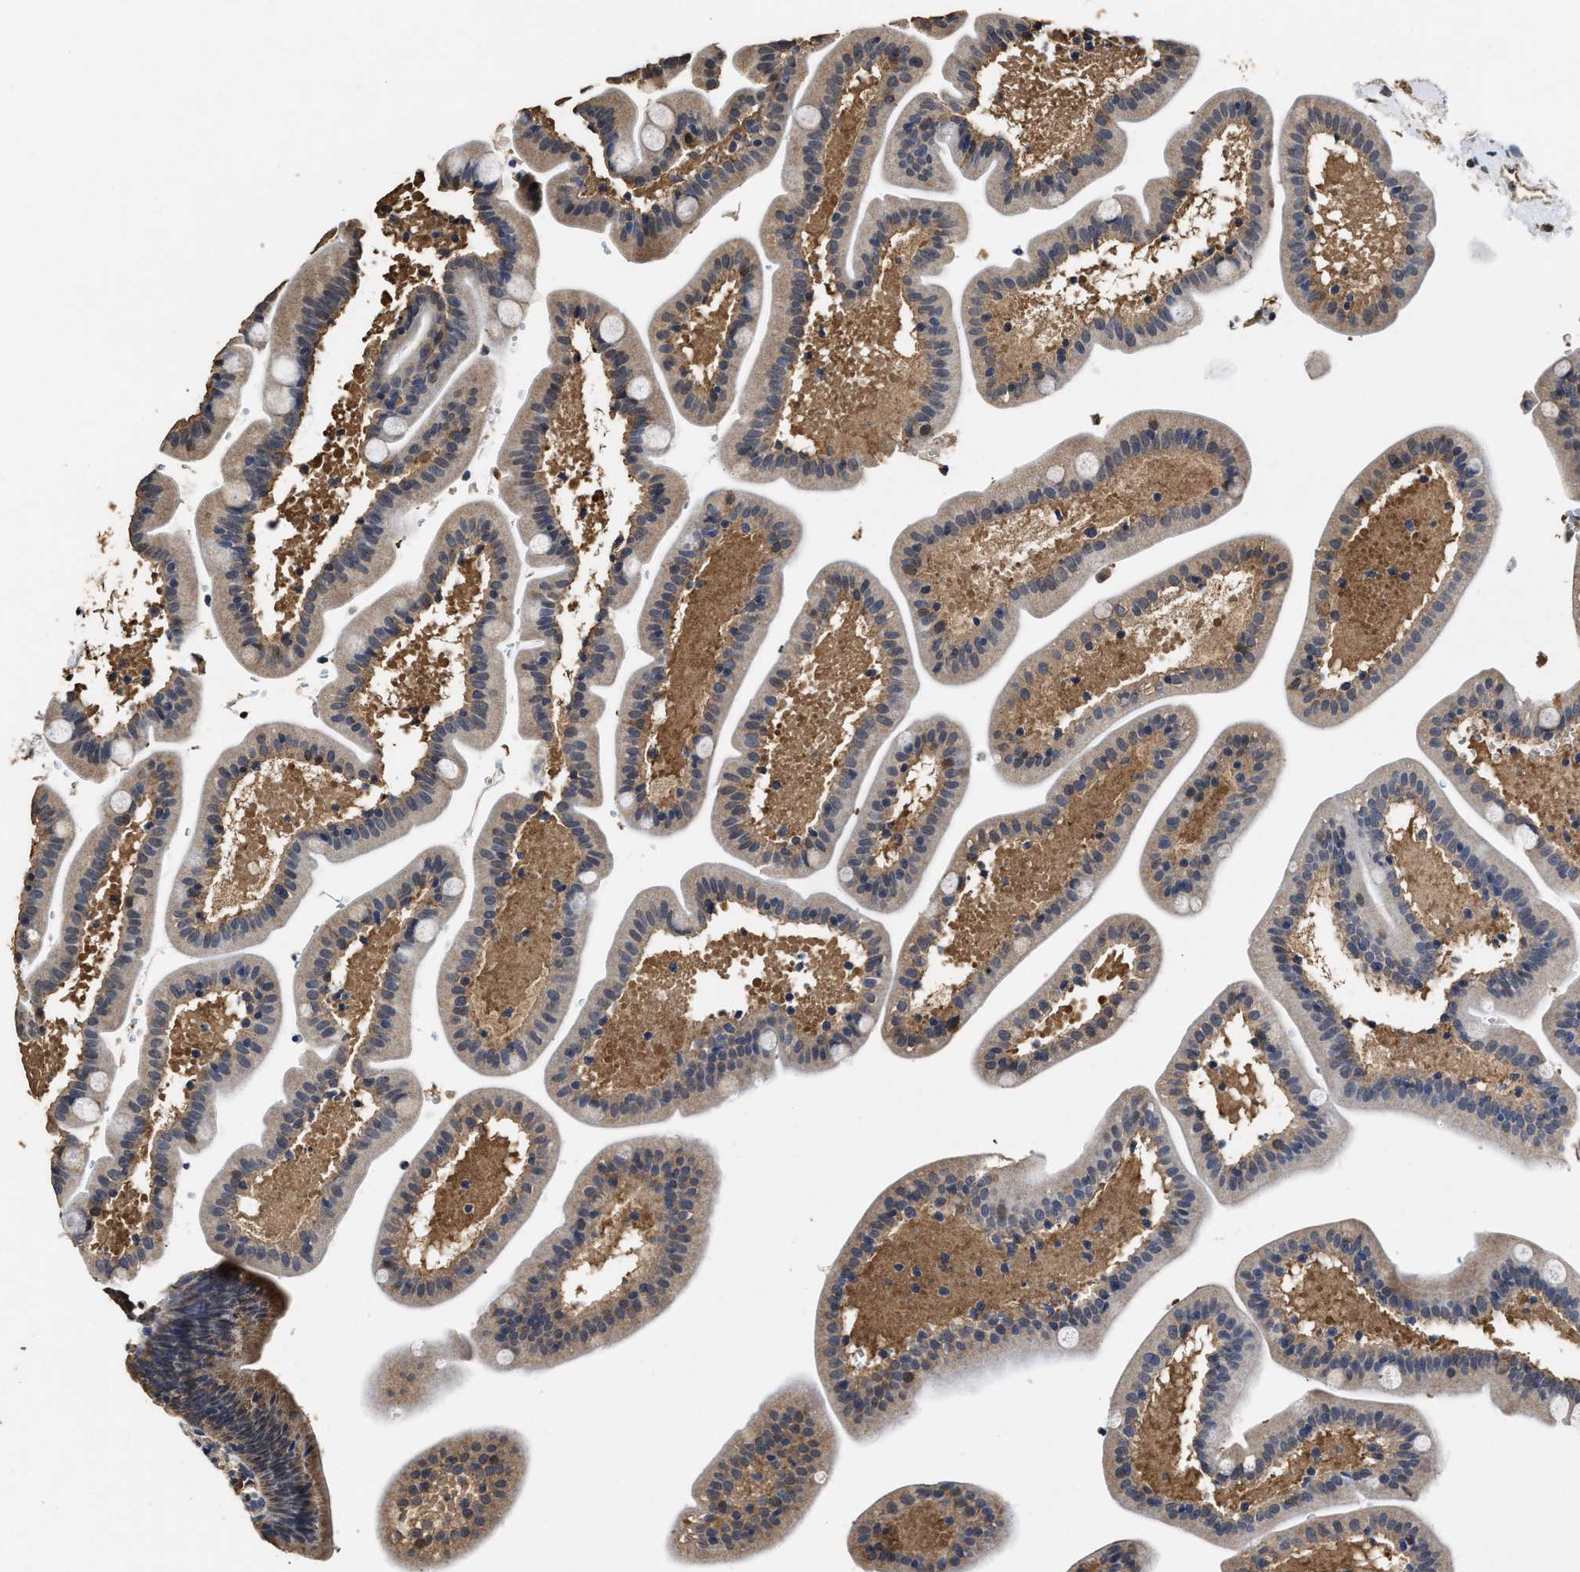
{"staining": {"intensity": "moderate", "quantity": ">75%", "location": "cytoplasmic/membranous"}, "tissue": "duodenum", "cell_type": "Glandular cells", "image_type": "normal", "snomed": [{"axis": "morphology", "description": "Normal tissue, NOS"}, {"axis": "topography", "description": "Duodenum"}], "caption": "A brown stain labels moderate cytoplasmic/membranous staining of a protein in glandular cells of unremarkable human duodenum.", "gene": "YWHAE", "patient": {"sex": "male", "age": 54}}